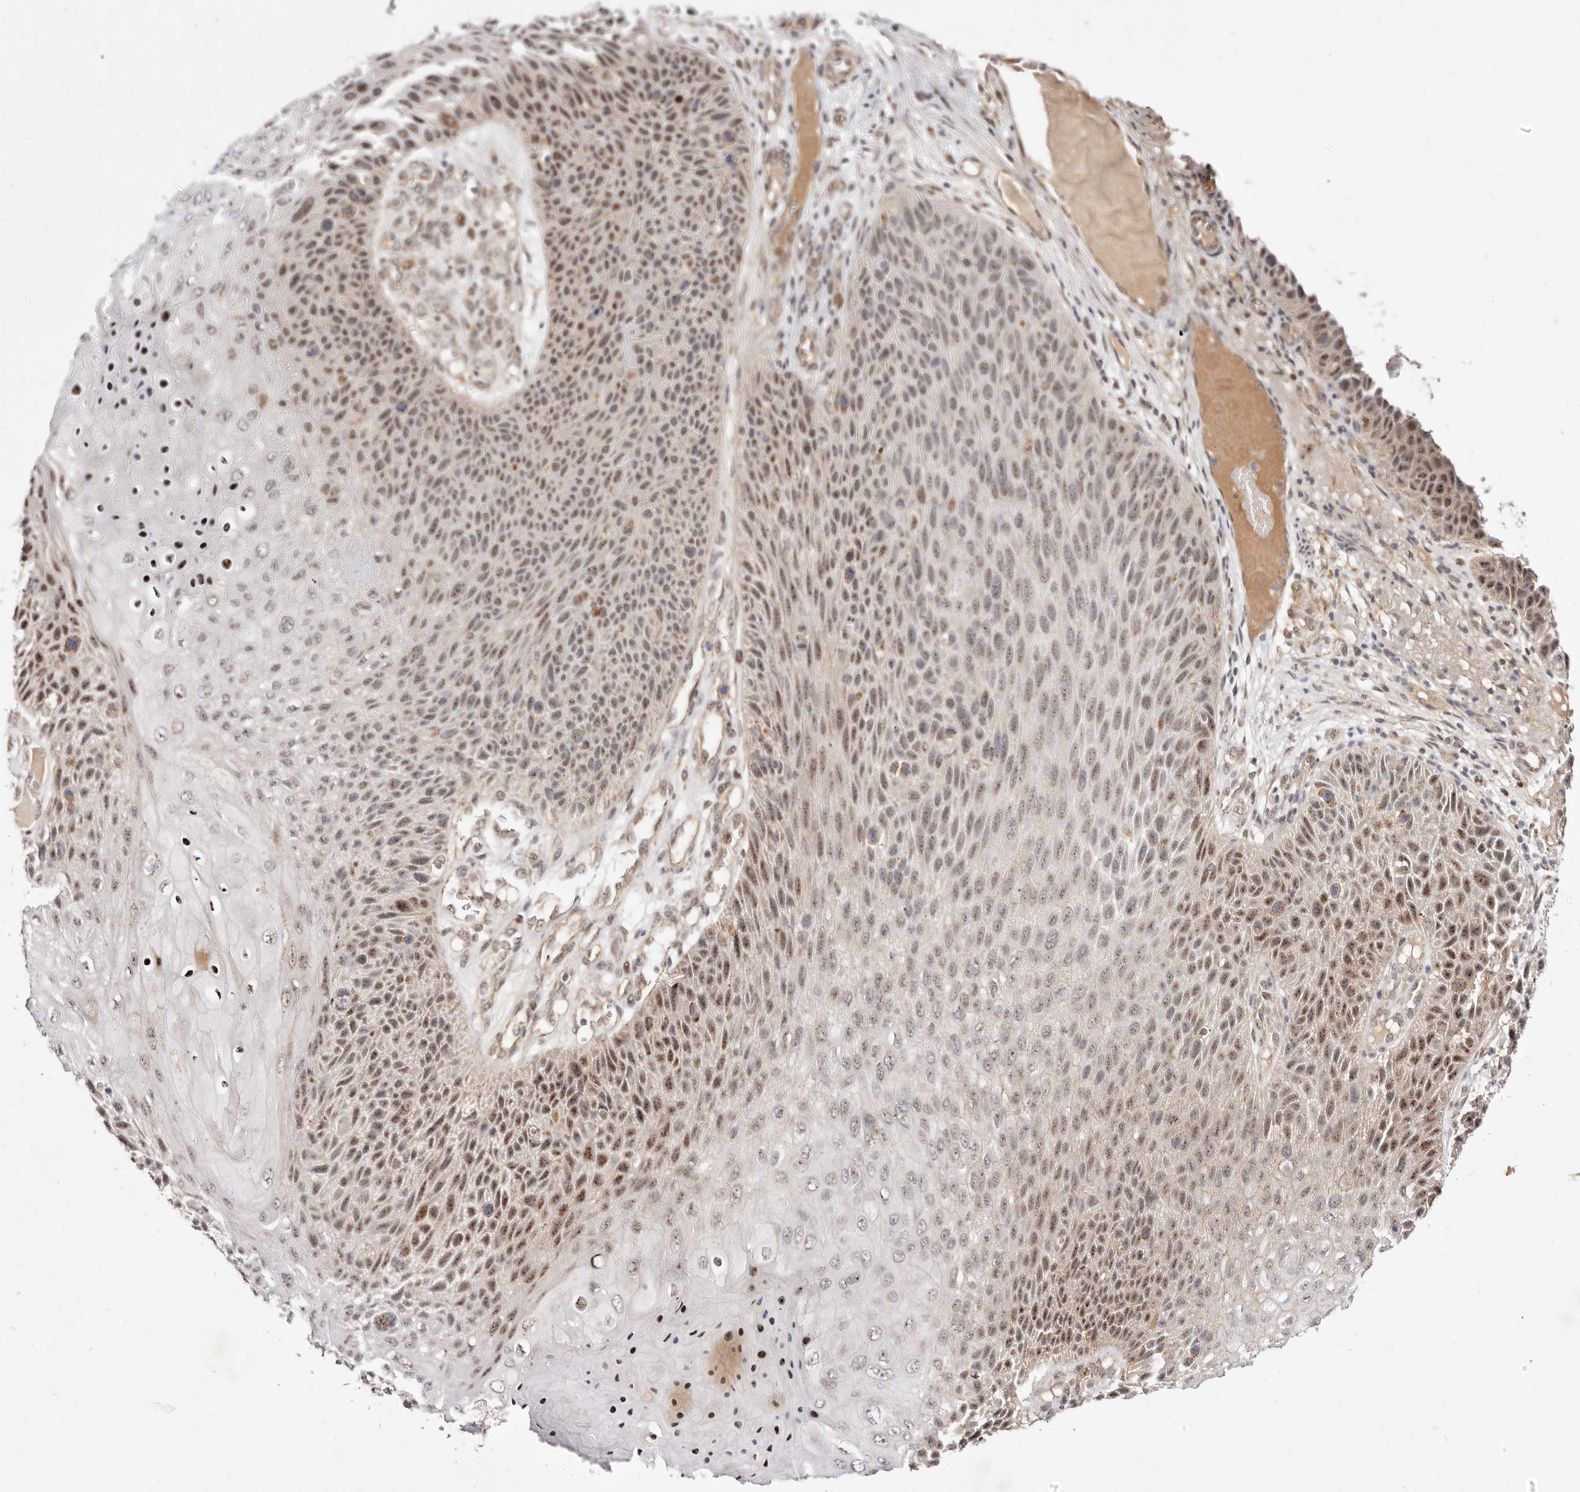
{"staining": {"intensity": "moderate", "quantity": ">75%", "location": "nuclear"}, "tissue": "skin cancer", "cell_type": "Tumor cells", "image_type": "cancer", "snomed": [{"axis": "morphology", "description": "Squamous cell carcinoma, NOS"}, {"axis": "topography", "description": "Skin"}], "caption": "Protein expression analysis of skin squamous cell carcinoma shows moderate nuclear positivity in about >75% of tumor cells. Nuclei are stained in blue.", "gene": "WRN", "patient": {"sex": "female", "age": 88}}